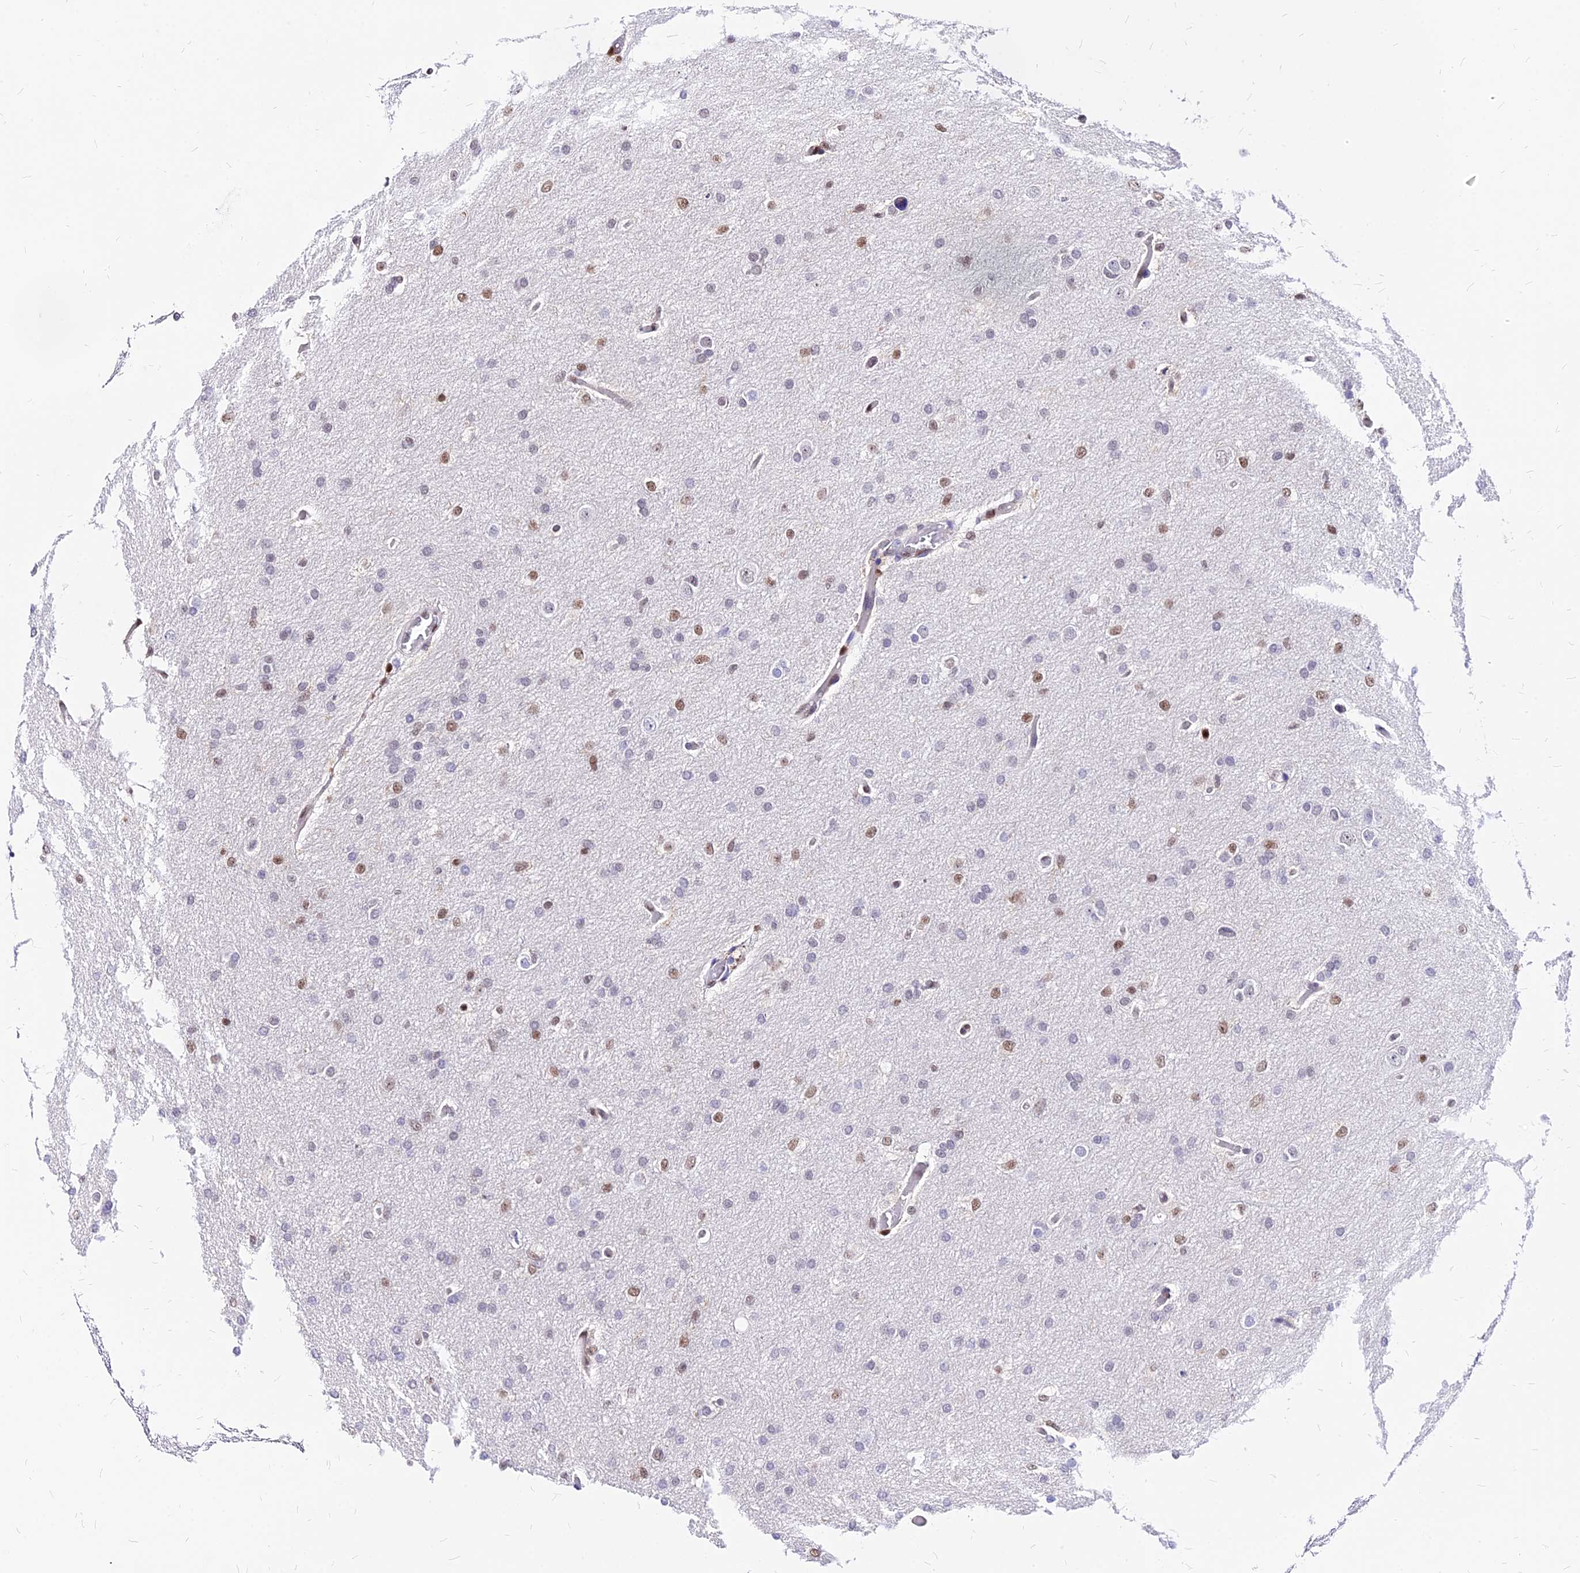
{"staining": {"intensity": "moderate", "quantity": "<25%", "location": "nuclear"}, "tissue": "glioma", "cell_type": "Tumor cells", "image_type": "cancer", "snomed": [{"axis": "morphology", "description": "Glioma, malignant, High grade"}, {"axis": "topography", "description": "Cerebral cortex"}], "caption": "This histopathology image shows immunohistochemistry staining of high-grade glioma (malignant), with low moderate nuclear staining in about <25% of tumor cells.", "gene": "PAXX", "patient": {"sex": "female", "age": 36}}